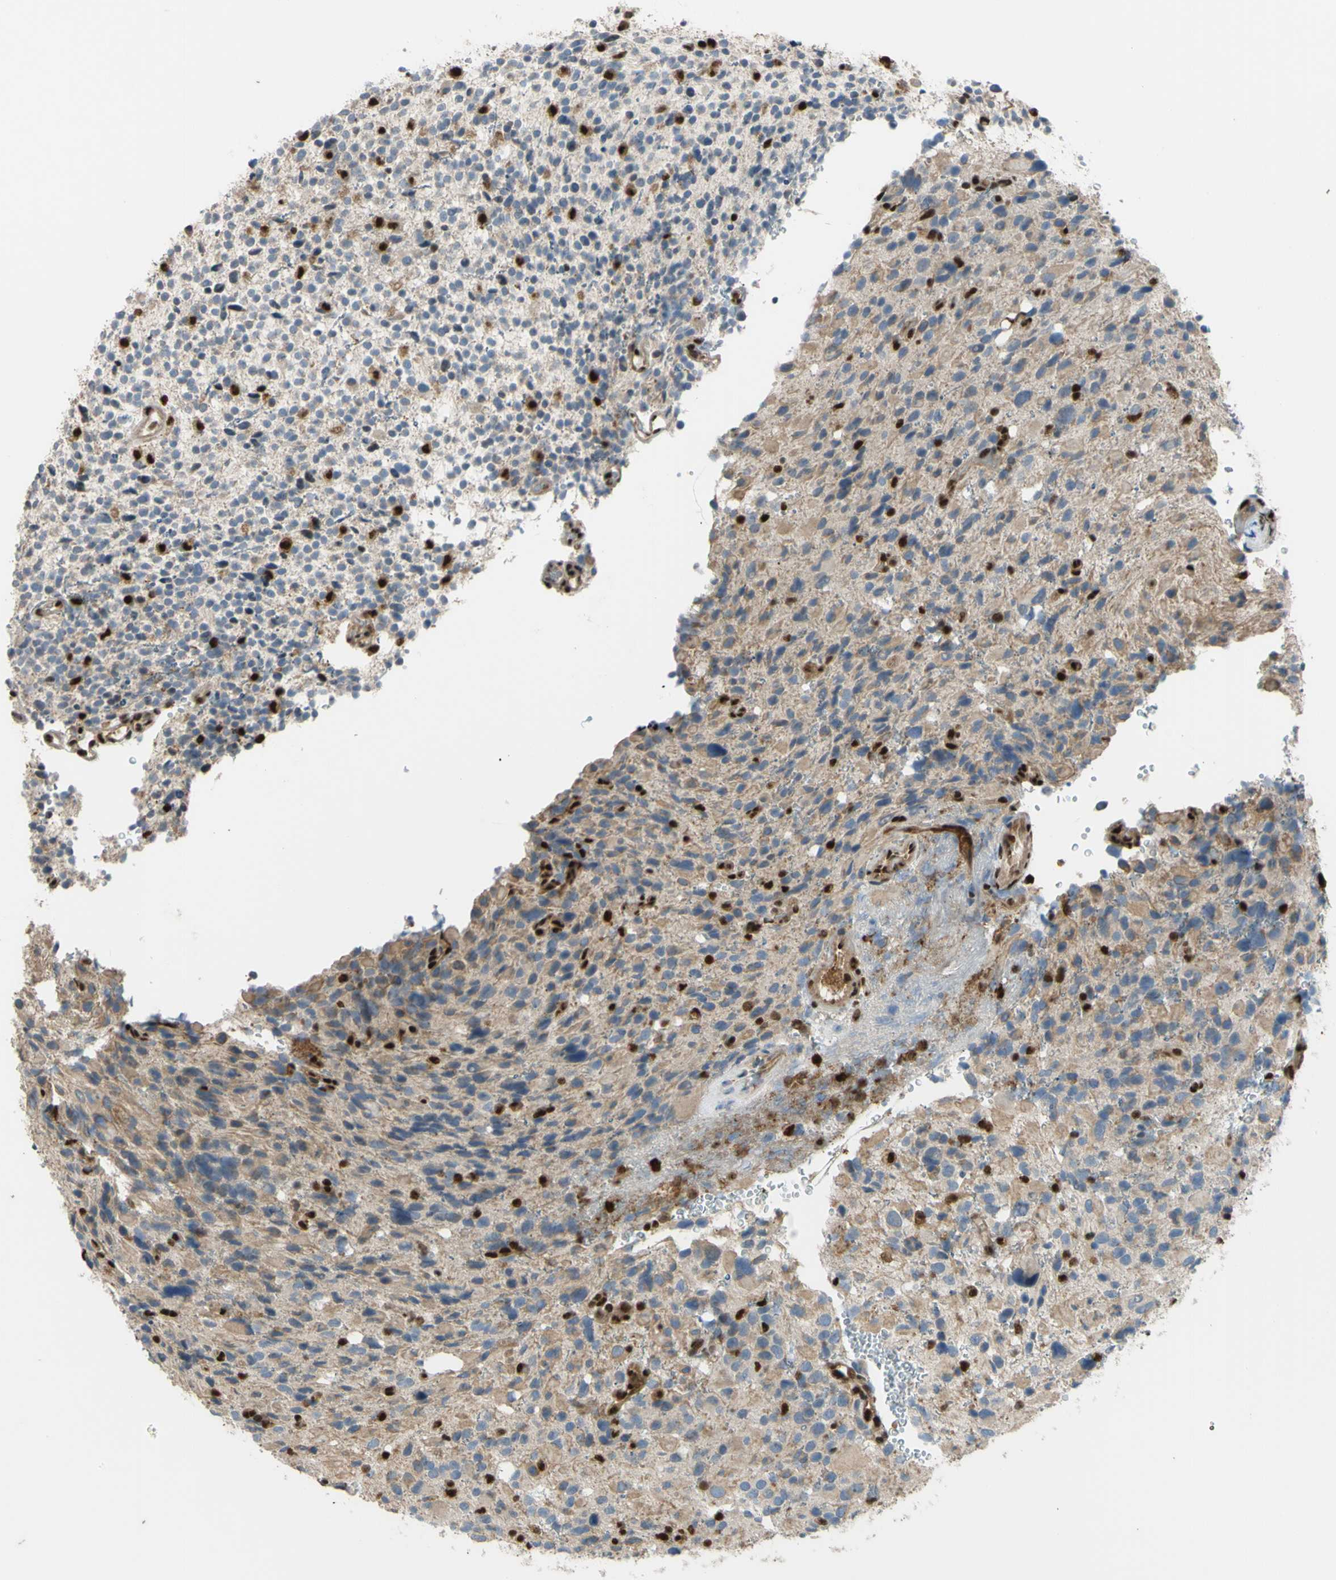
{"staining": {"intensity": "weak", "quantity": ">75%", "location": "cytoplasmic/membranous"}, "tissue": "glioma", "cell_type": "Tumor cells", "image_type": "cancer", "snomed": [{"axis": "morphology", "description": "Glioma, malignant, High grade"}, {"axis": "topography", "description": "Brain"}], "caption": "Protein staining of glioma tissue displays weak cytoplasmic/membranous staining in approximately >75% of tumor cells. The staining is performed using DAB brown chromogen to label protein expression. The nuclei are counter-stained blue using hematoxylin.", "gene": "FKBP5", "patient": {"sex": "male", "age": 48}}